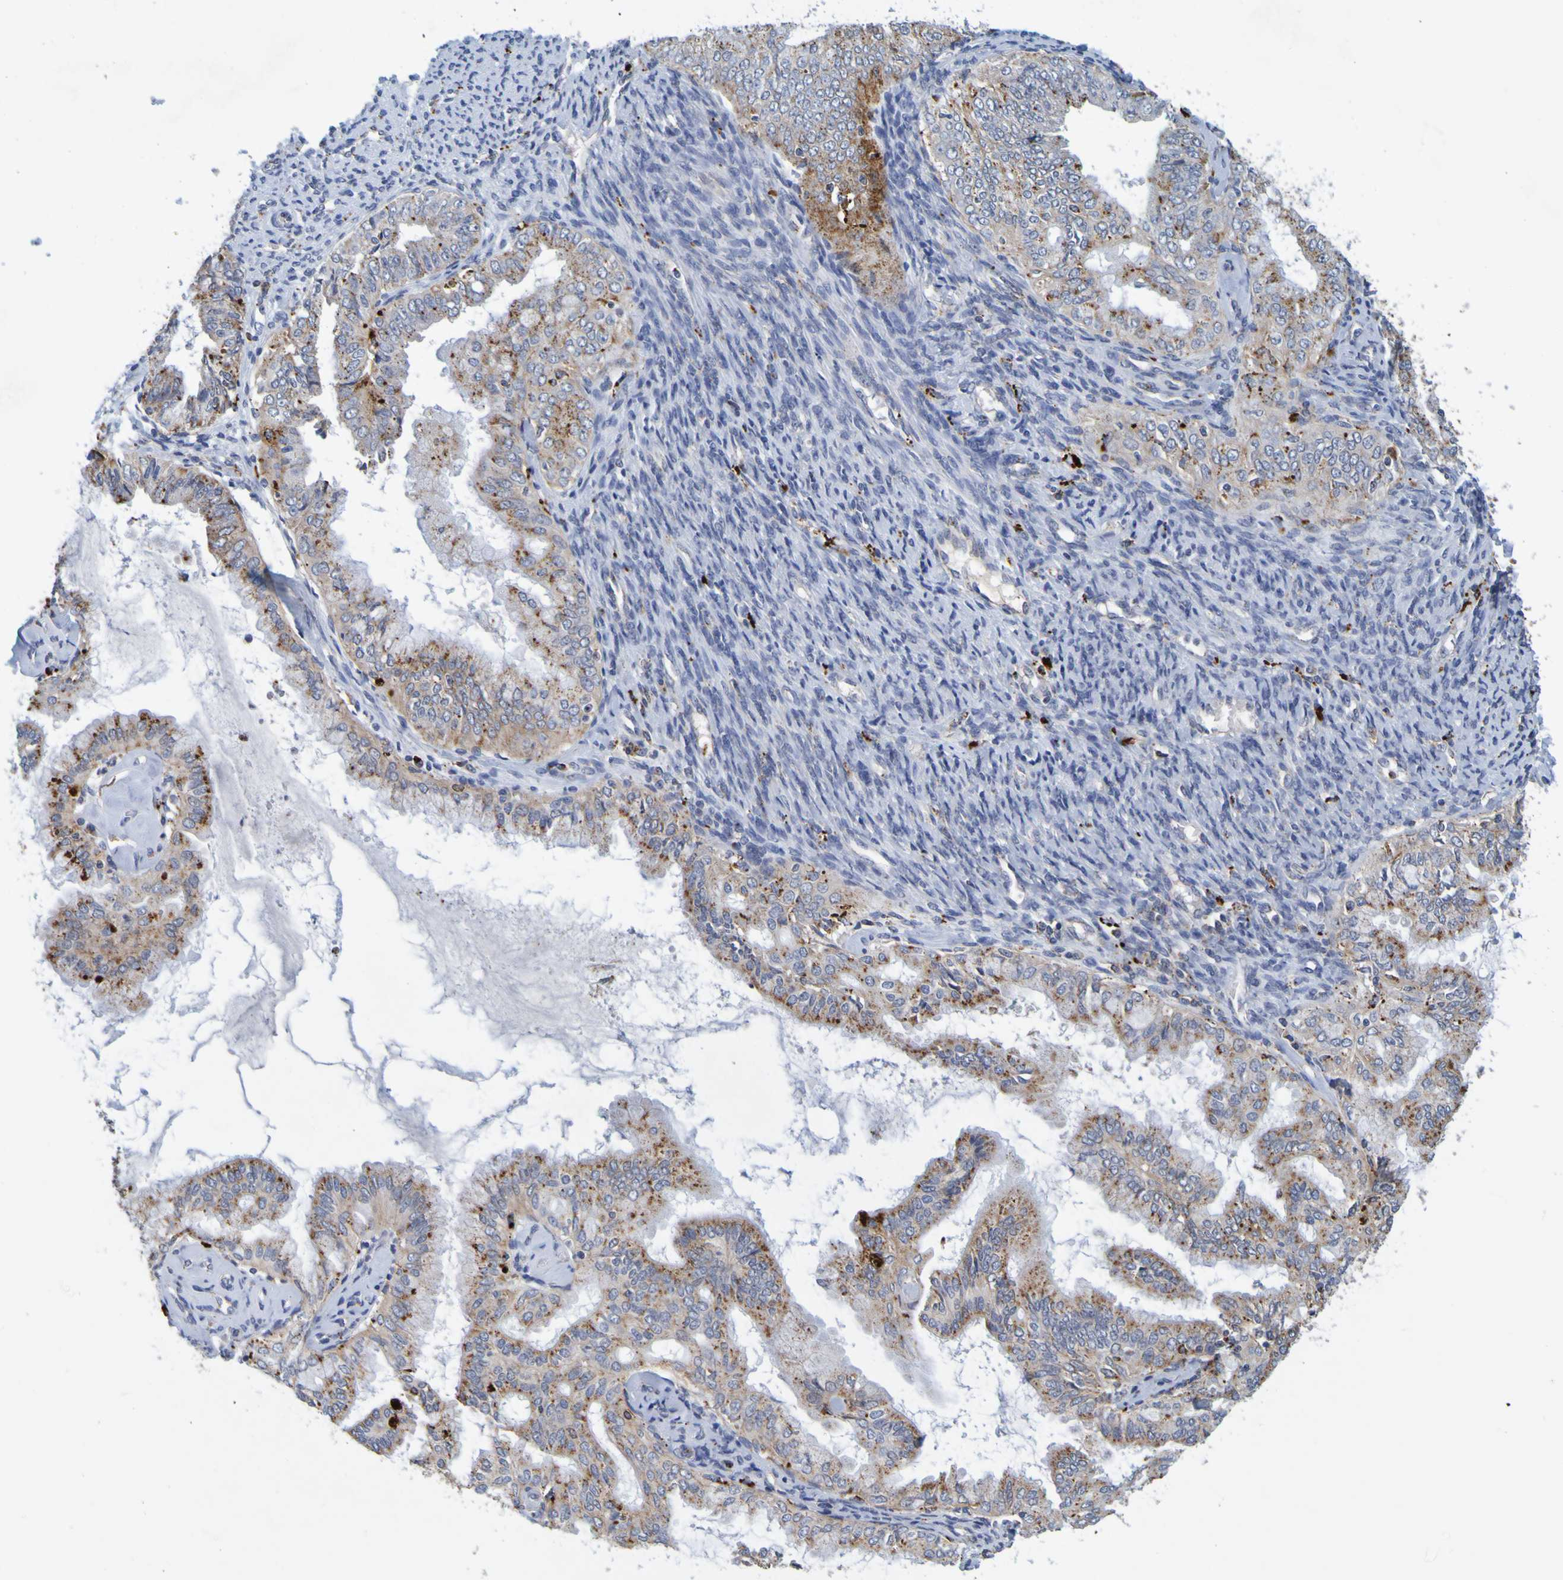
{"staining": {"intensity": "moderate", "quantity": "25%-75%", "location": "cytoplasmic/membranous"}, "tissue": "endometrial cancer", "cell_type": "Tumor cells", "image_type": "cancer", "snomed": [{"axis": "morphology", "description": "Adenocarcinoma, NOS"}, {"axis": "topography", "description": "Endometrium"}], "caption": "Immunohistochemistry histopathology image of endometrial cancer (adenocarcinoma) stained for a protein (brown), which demonstrates medium levels of moderate cytoplasmic/membranous staining in approximately 25%-75% of tumor cells.", "gene": "TPH1", "patient": {"sex": "female", "age": 63}}